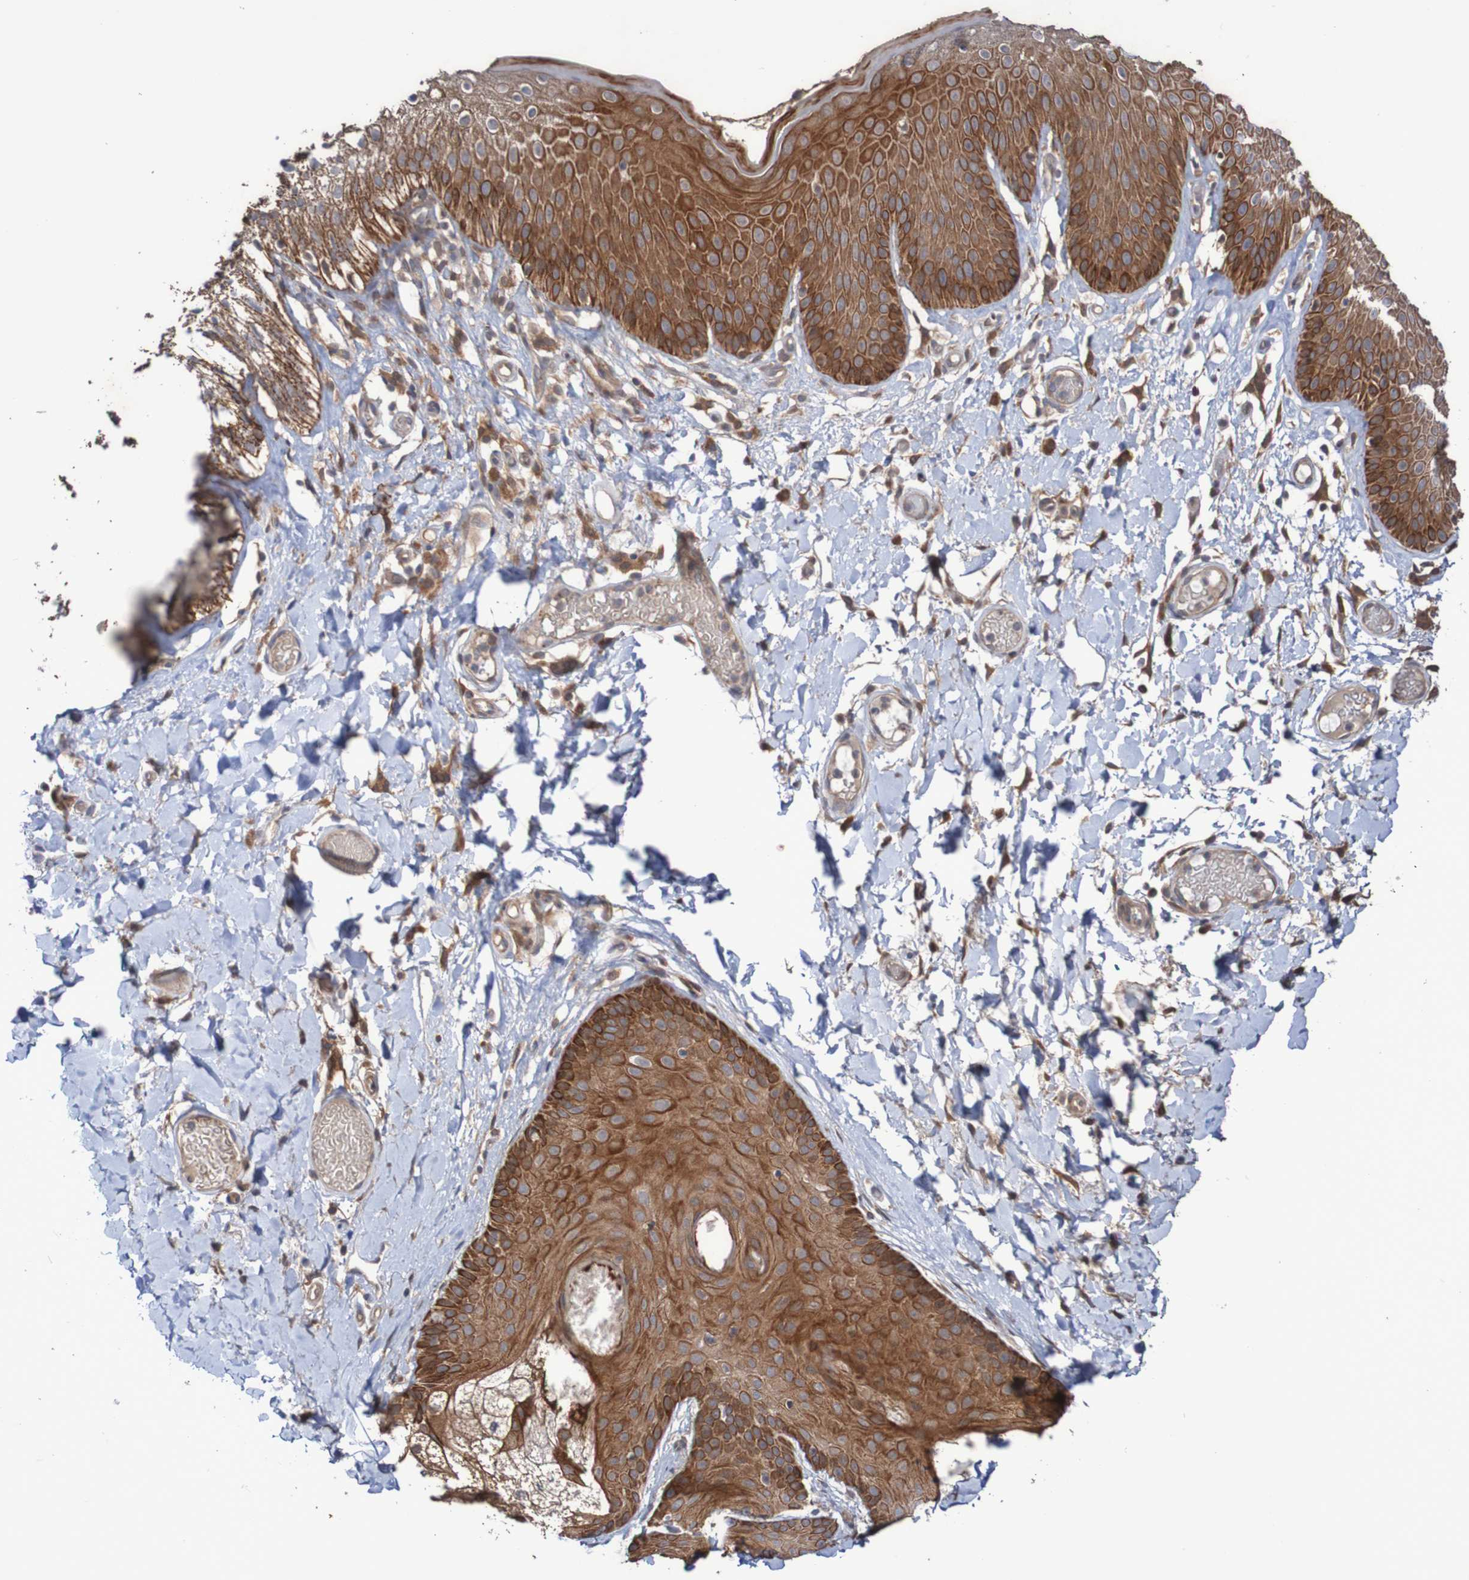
{"staining": {"intensity": "strong", "quantity": ">75%", "location": "cytoplasmic/membranous"}, "tissue": "skin", "cell_type": "Epidermal cells", "image_type": "normal", "snomed": [{"axis": "morphology", "description": "Normal tissue, NOS"}, {"axis": "topography", "description": "Vulva"}], "caption": "A high-resolution image shows immunohistochemistry (IHC) staining of benign skin, which exhibits strong cytoplasmic/membranous expression in approximately >75% of epidermal cells. (Brightfield microscopy of DAB IHC at high magnification).", "gene": "PHPT1", "patient": {"sex": "female", "age": 73}}